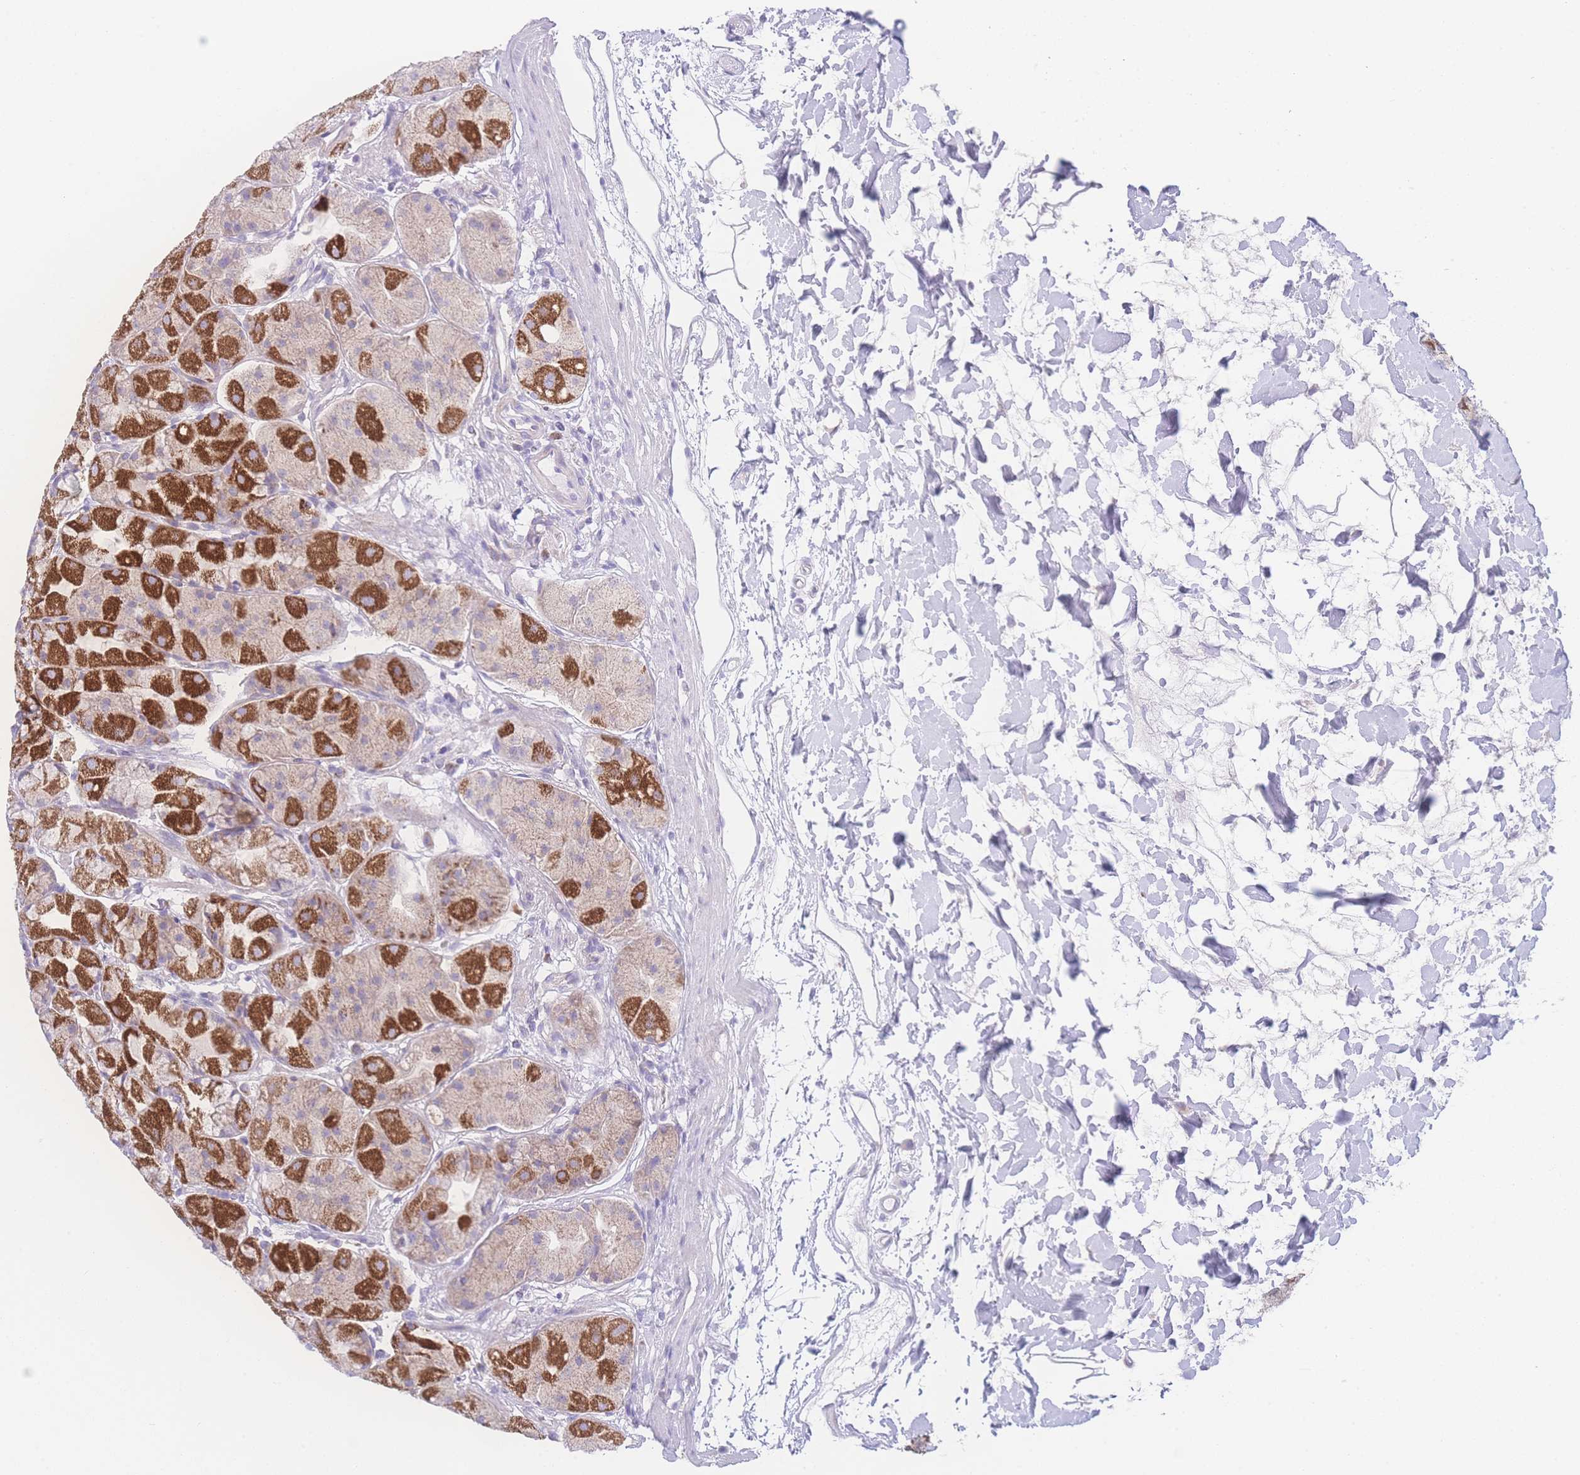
{"staining": {"intensity": "strong", "quantity": "25%-75%", "location": "cytoplasmic/membranous"}, "tissue": "stomach", "cell_type": "Glandular cells", "image_type": "normal", "snomed": [{"axis": "morphology", "description": "Normal tissue, NOS"}, {"axis": "topography", "description": "Stomach"}], "caption": "A photomicrograph of human stomach stained for a protein exhibits strong cytoplasmic/membranous brown staining in glandular cells. Using DAB (brown) and hematoxylin (blue) stains, captured at high magnification using brightfield microscopy.", "gene": "NBEAL1", "patient": {"sex": "male", "age": 57}}